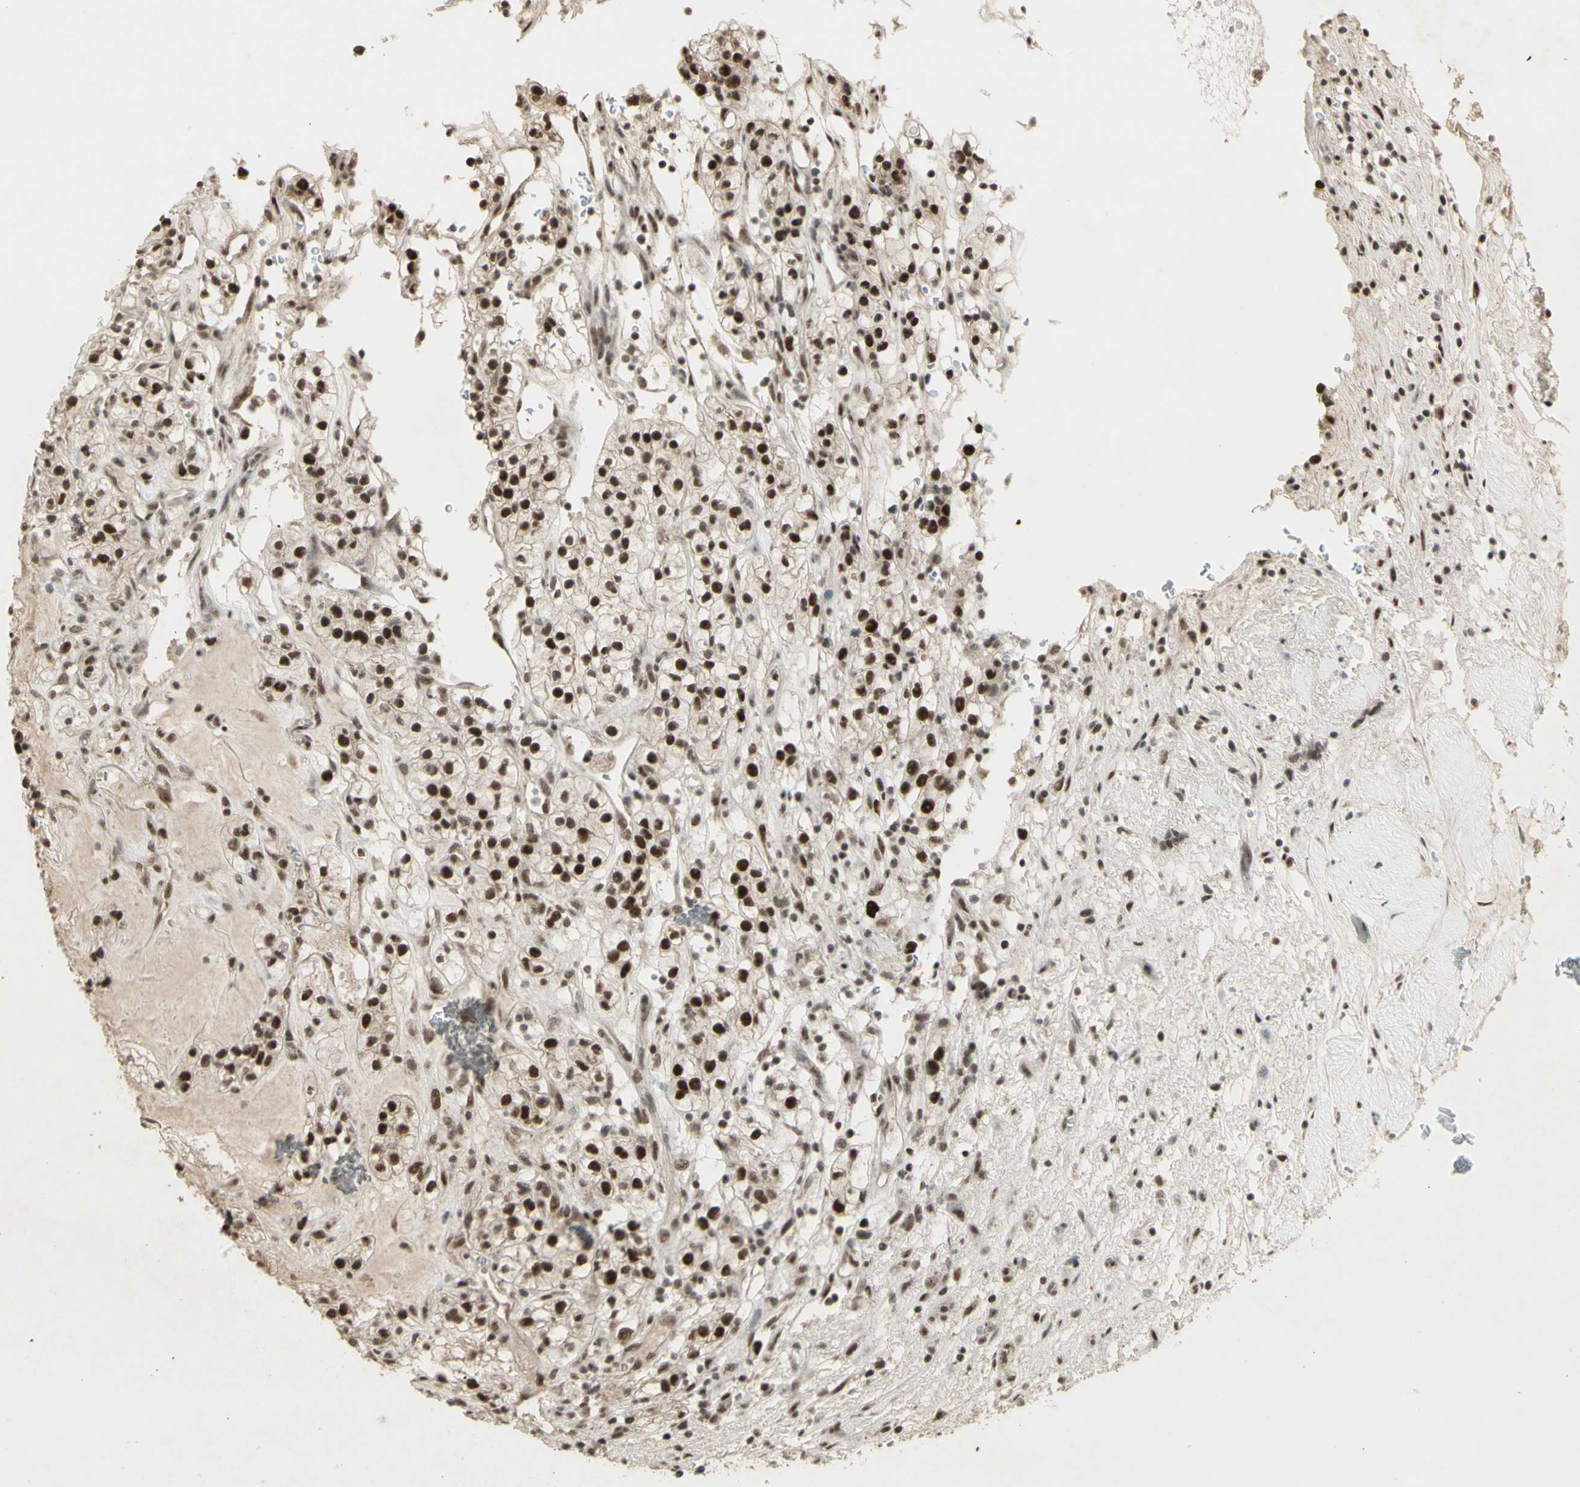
{"staining": {"intensity": "strong", "quantity": ">75%", "location": "cytoplasmic/membranous,nuclear"}, "tissue": "renal cancer", "cell_type": "Tumor cells", "image_type": "cancer", "snomed": [{"axis": "morphology", "description": "Adenocarcinoma, NOS"}, {"axis": "topography", "description": "Kidney"}], "caption": "Adenocarcinoma (renal) stained with a brown dye shows strong cytoplasmic/membranous and nuclear positive staining in approximately >75% of tumor cells.", "gene": "CCNT1", "patient": {"sex": "female", "age": 57}}